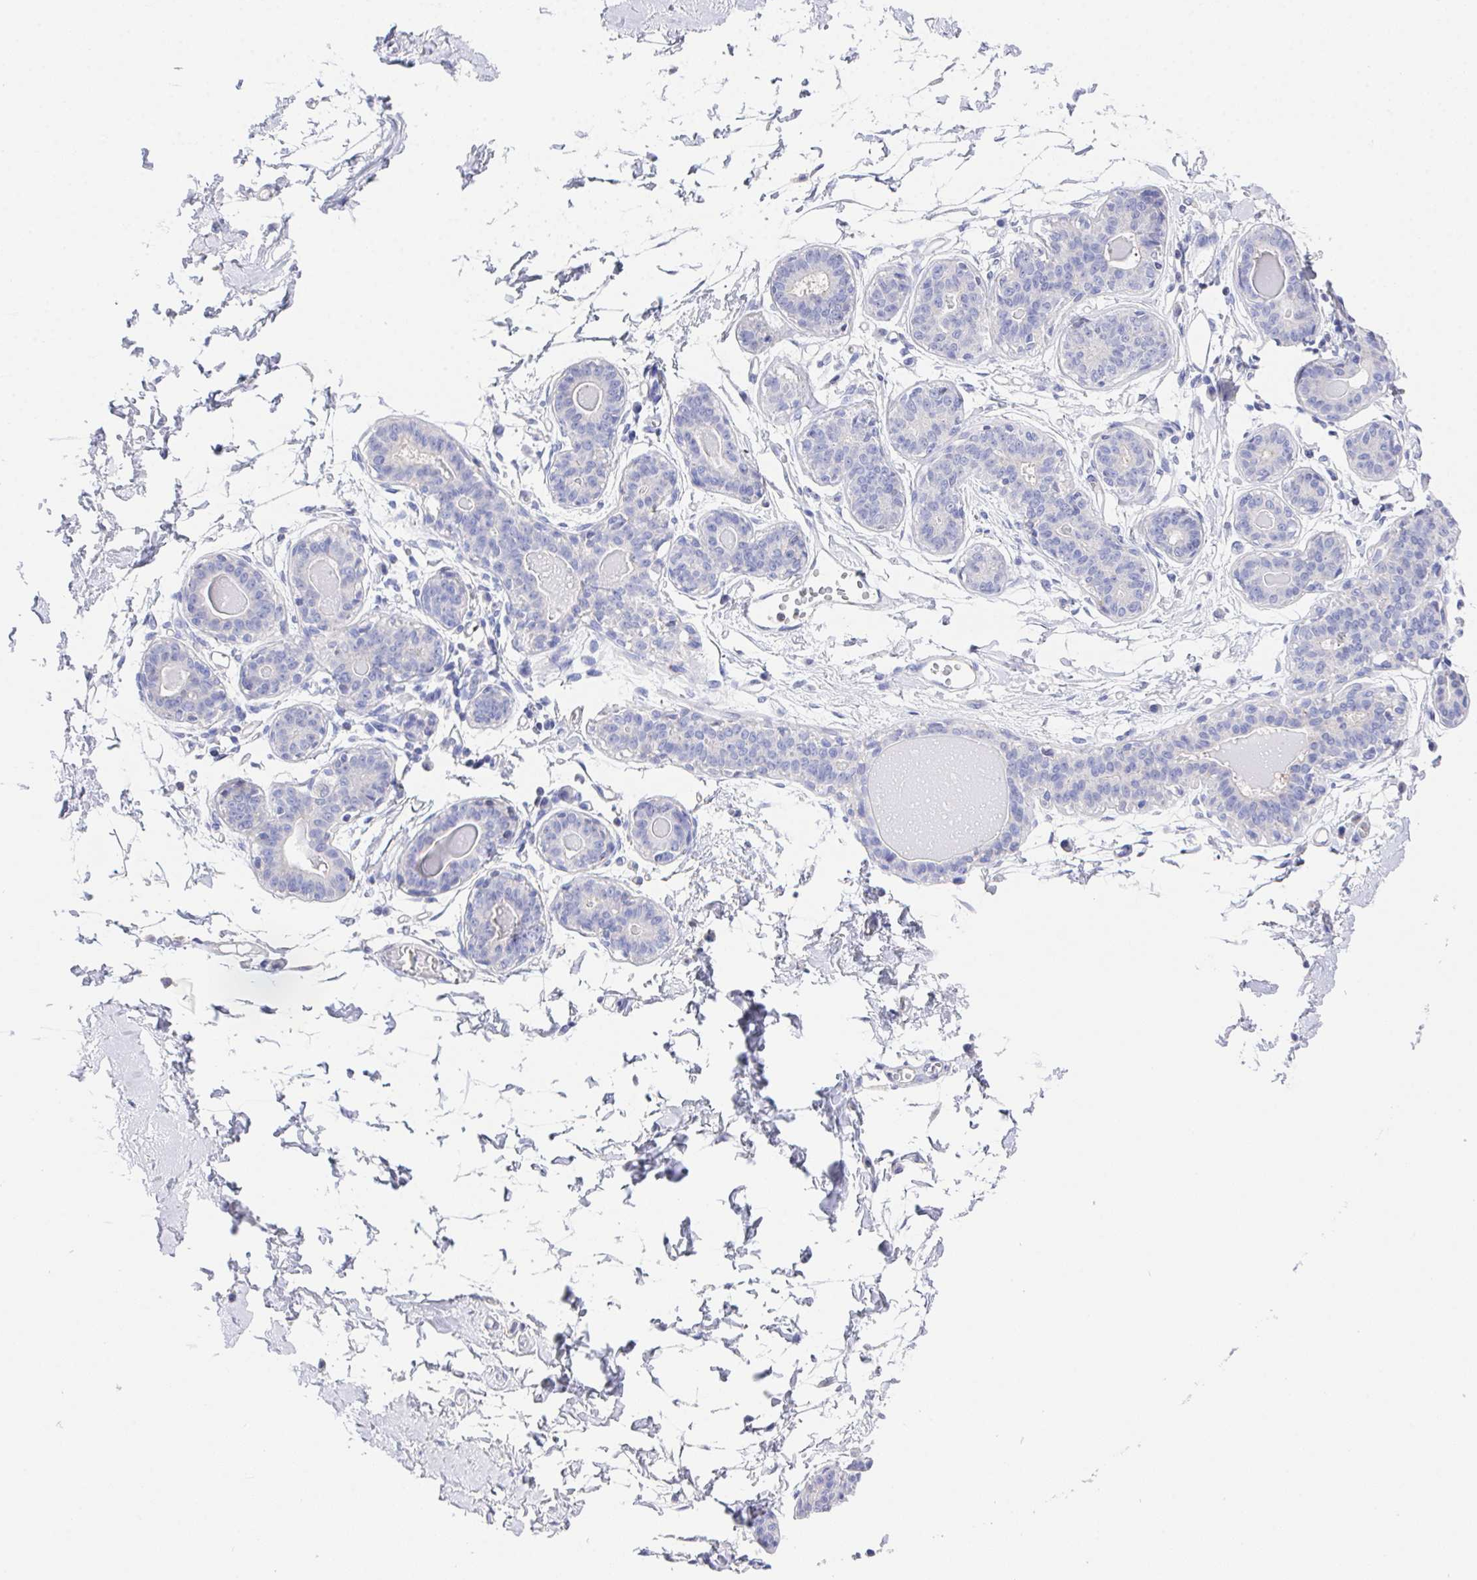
{"staining": {"intensity": "negative", "quantity": "none", "location": "none"}, "tissue": "breast", "cell_type": "Adipocytes", "image_type": "normal", "snomed": [{"axis": "morphology", "description": "Normal tissue, NOS"}, {"axis": "topography", "description": "Breast"}], "caption": "DAB immunohistochemical staining of benign breast shows no significant expression in adipocytes.", "gene": "PRG3", "patient": {"sex": "female", "age": 45}}